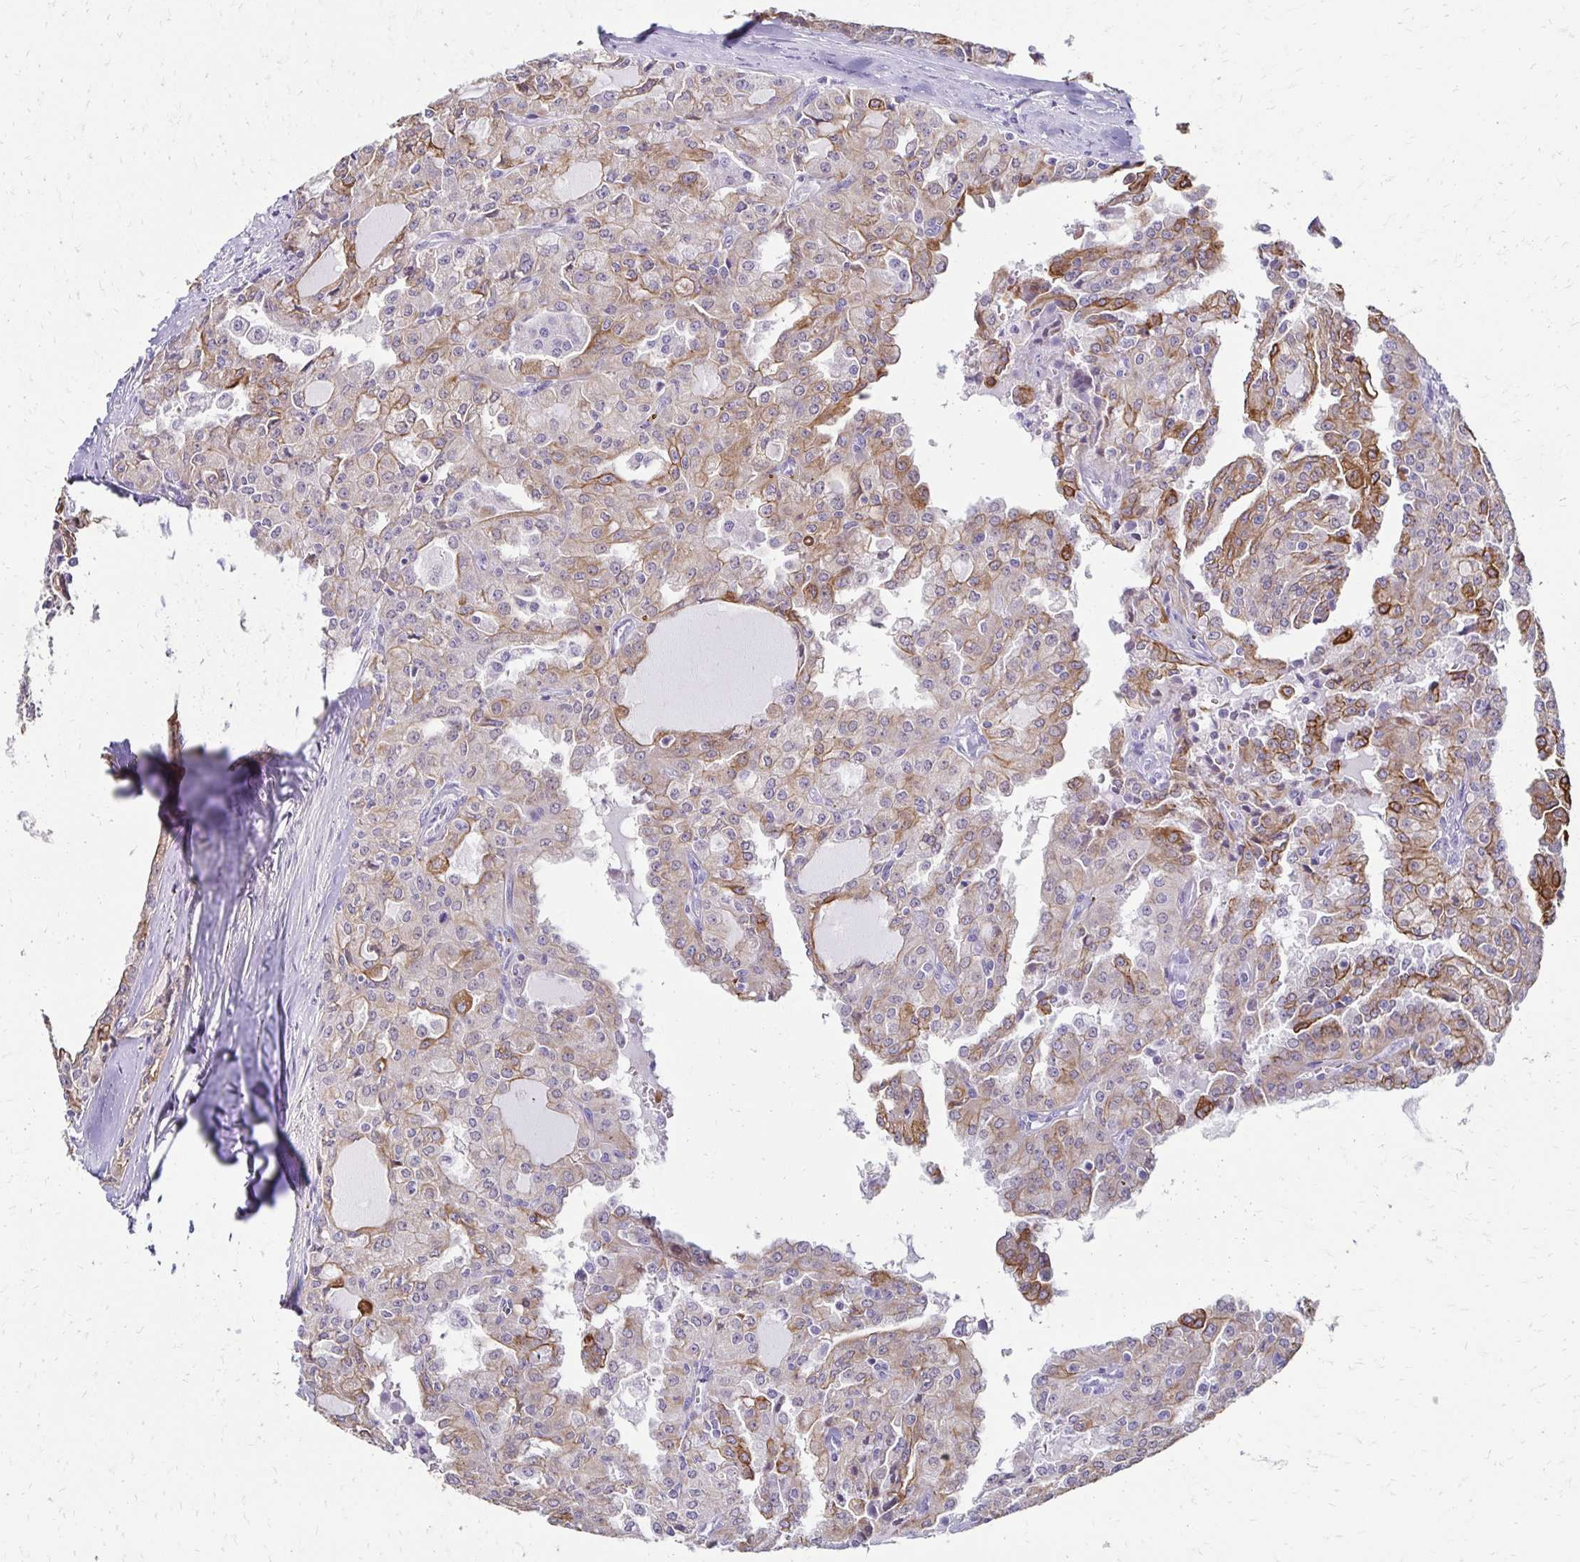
{"staining": {"intensity": "moderate", "quantity": "<25%", "location": "cytoplasmic/membranous"}, "tissue": "head and neck cancer", "cell_type": "Tumor cells", "image_type": "cancer", "snomed": [{"axis": "morphology", "description": "Adenocarcinoma, NOS"}, {"axis": "topography", "description": "Head-Neck"}], "caption": "Adenocarcinoma (head and neck) stained with DAB IHC reveals low levels of moderate cytoplasmic/membranous staining in approximately <25% of tumor cells. The protein of interest is shown in brown color, while the nuclei are stained blue.", "gene": "C1QTNF2", "patient": {"sex": "male", "age": 64}}